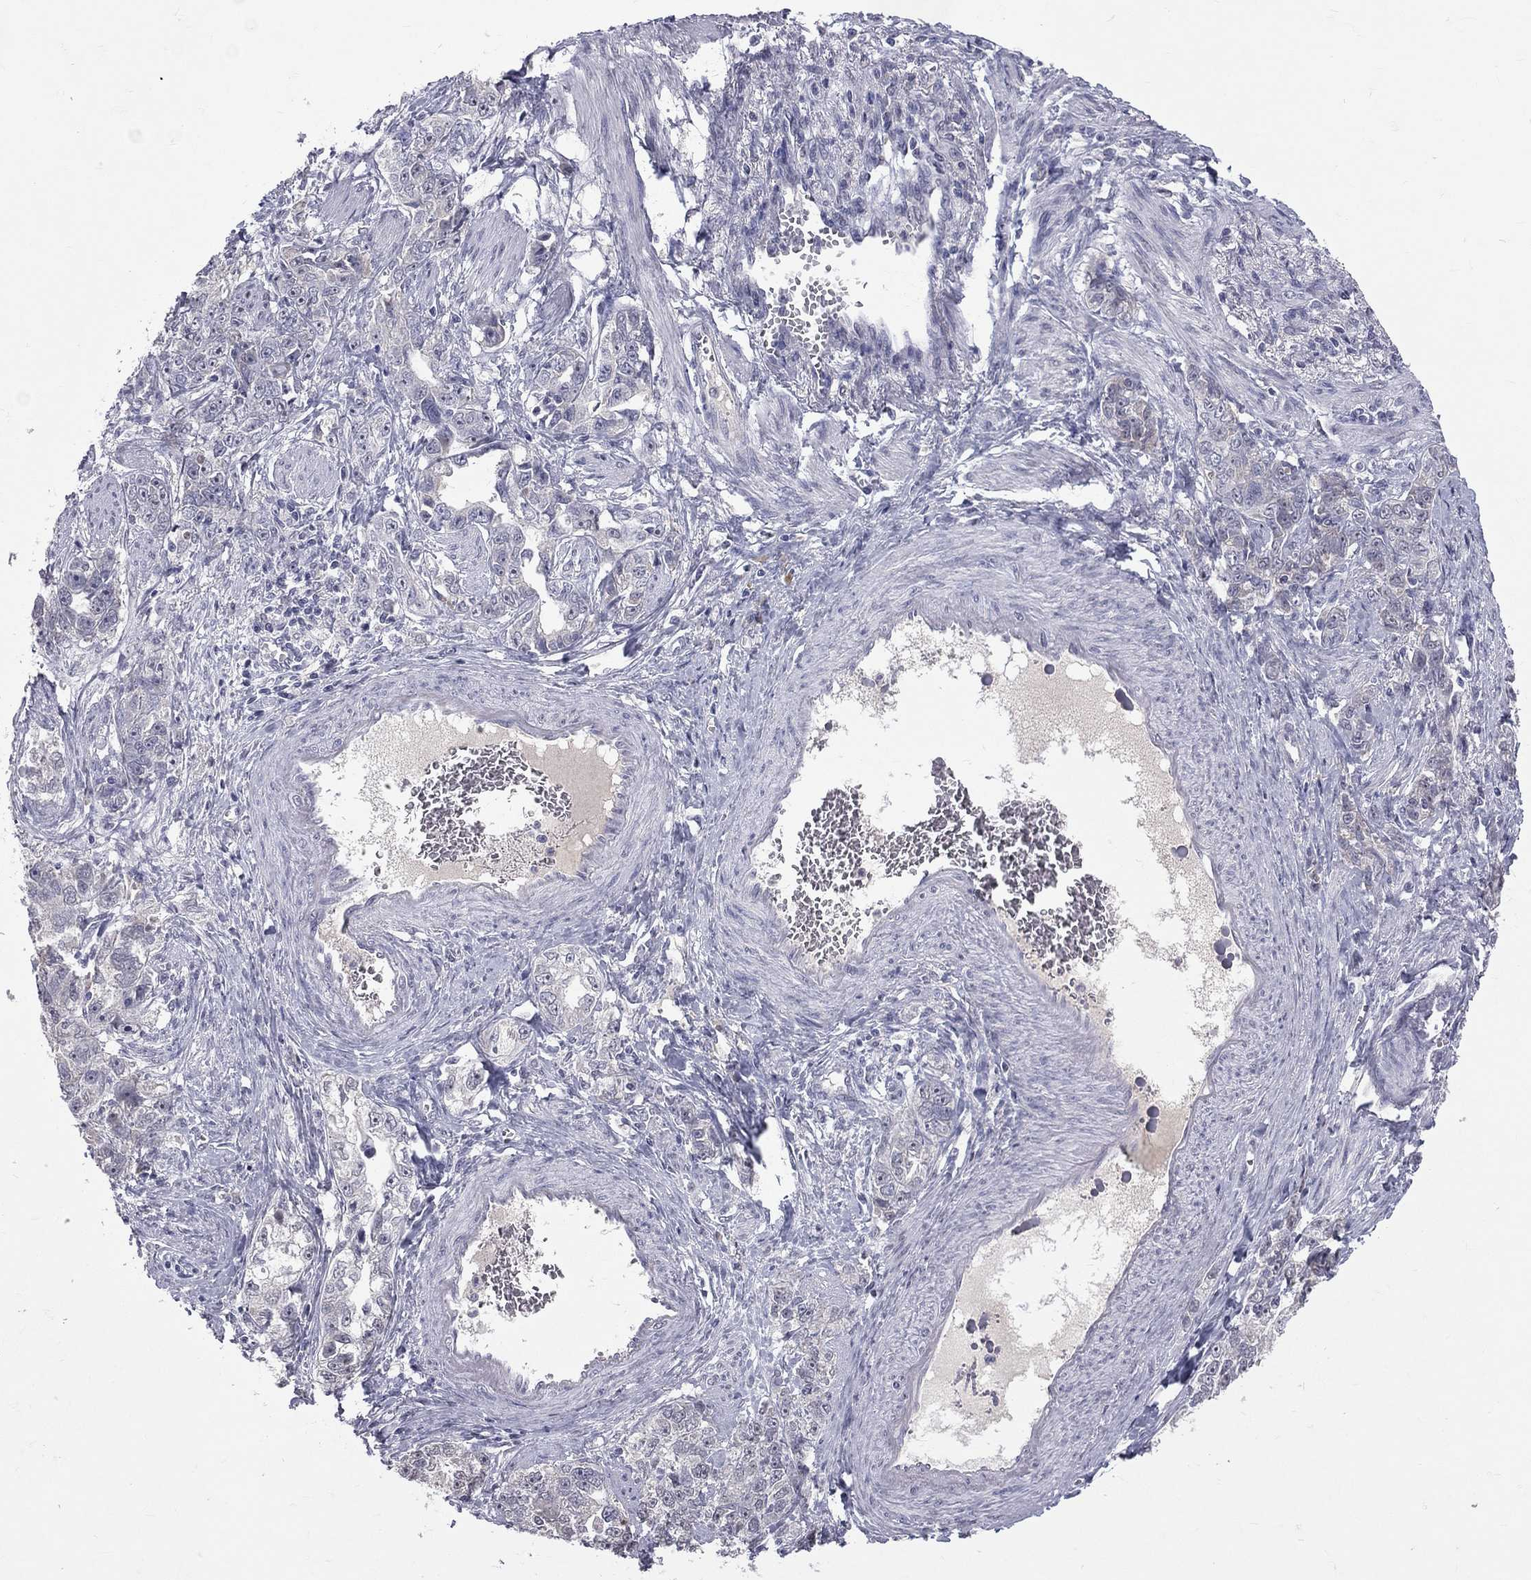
{"staining": {"intensity": "negative", "quantity": "none", "location": "none"}, "tissue": "ovarian cancer", "cell_type": "Tumor cells", "image_type": "cancer", "snomed": [{"axis": "morphology", "description": "Cystadenocarcinoma, serous, NOS"}, {"axis": "topography", "description": "Ovary"}], "caption": "Immunohistochemical staining of human ovarian serous cystadenocarcinoma exhibits no significant expression in tumor cells.", "gene": "DSG4", "patient": {"sex": "female", "age": 51}}